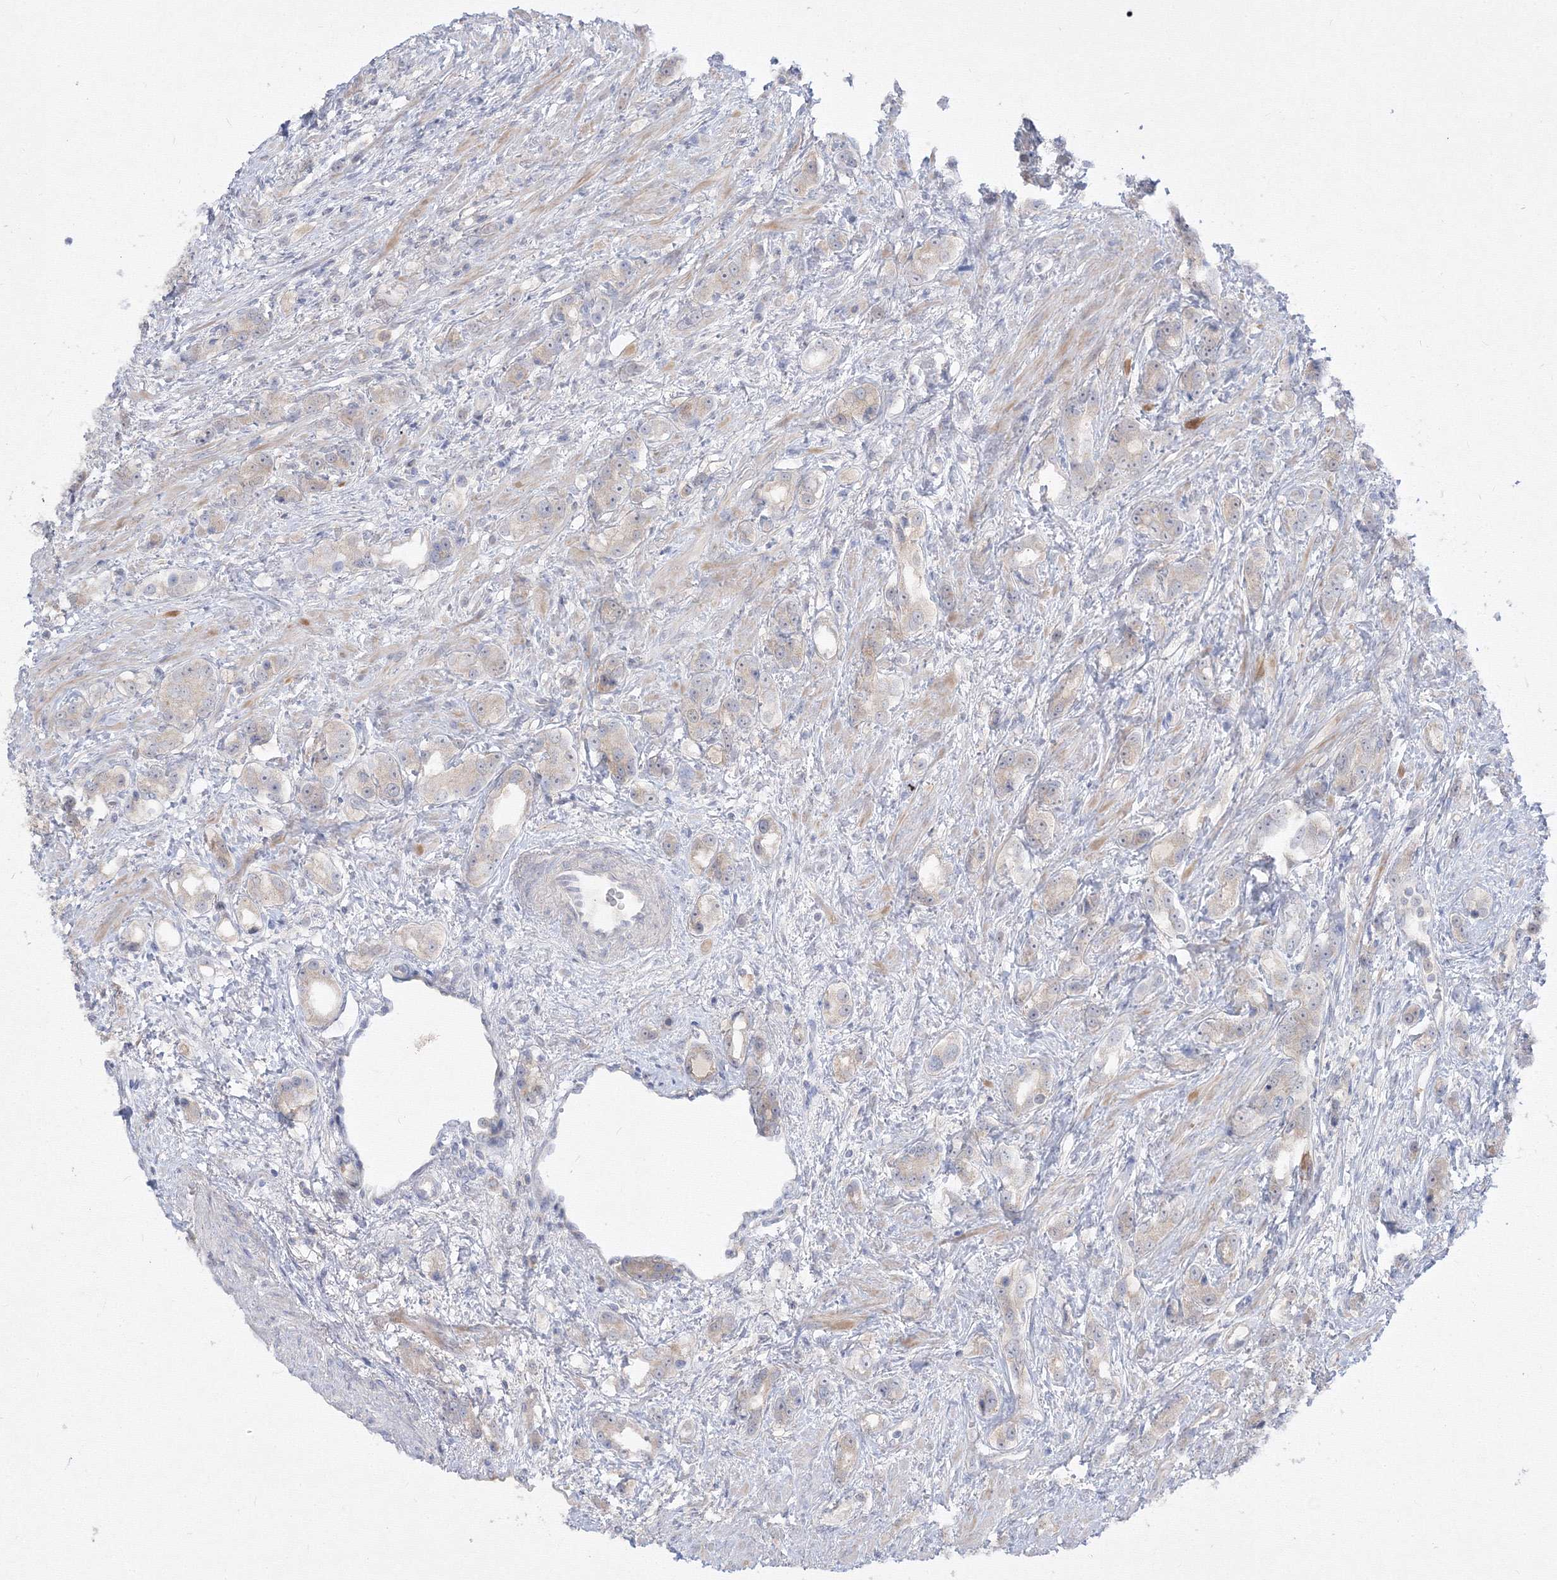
{"staining": {"intensity": "negative", "quantity": "none", "location": "none"}, "tissue": "prostate cancer", "cell_type": "Tumor cells", "image_type": "cancer", "snomed": [{"axis": "morphology", "description": "Adenocarcinoma, High grade"}, {"axis": "topography", "description": "Prostate"}], "caption": "Immunohistochemical staining of human prostate cancer shows no significant staining in tumor cells.", "gene": "FBXL8", "patient": {"sex": "male", "age": 63}}